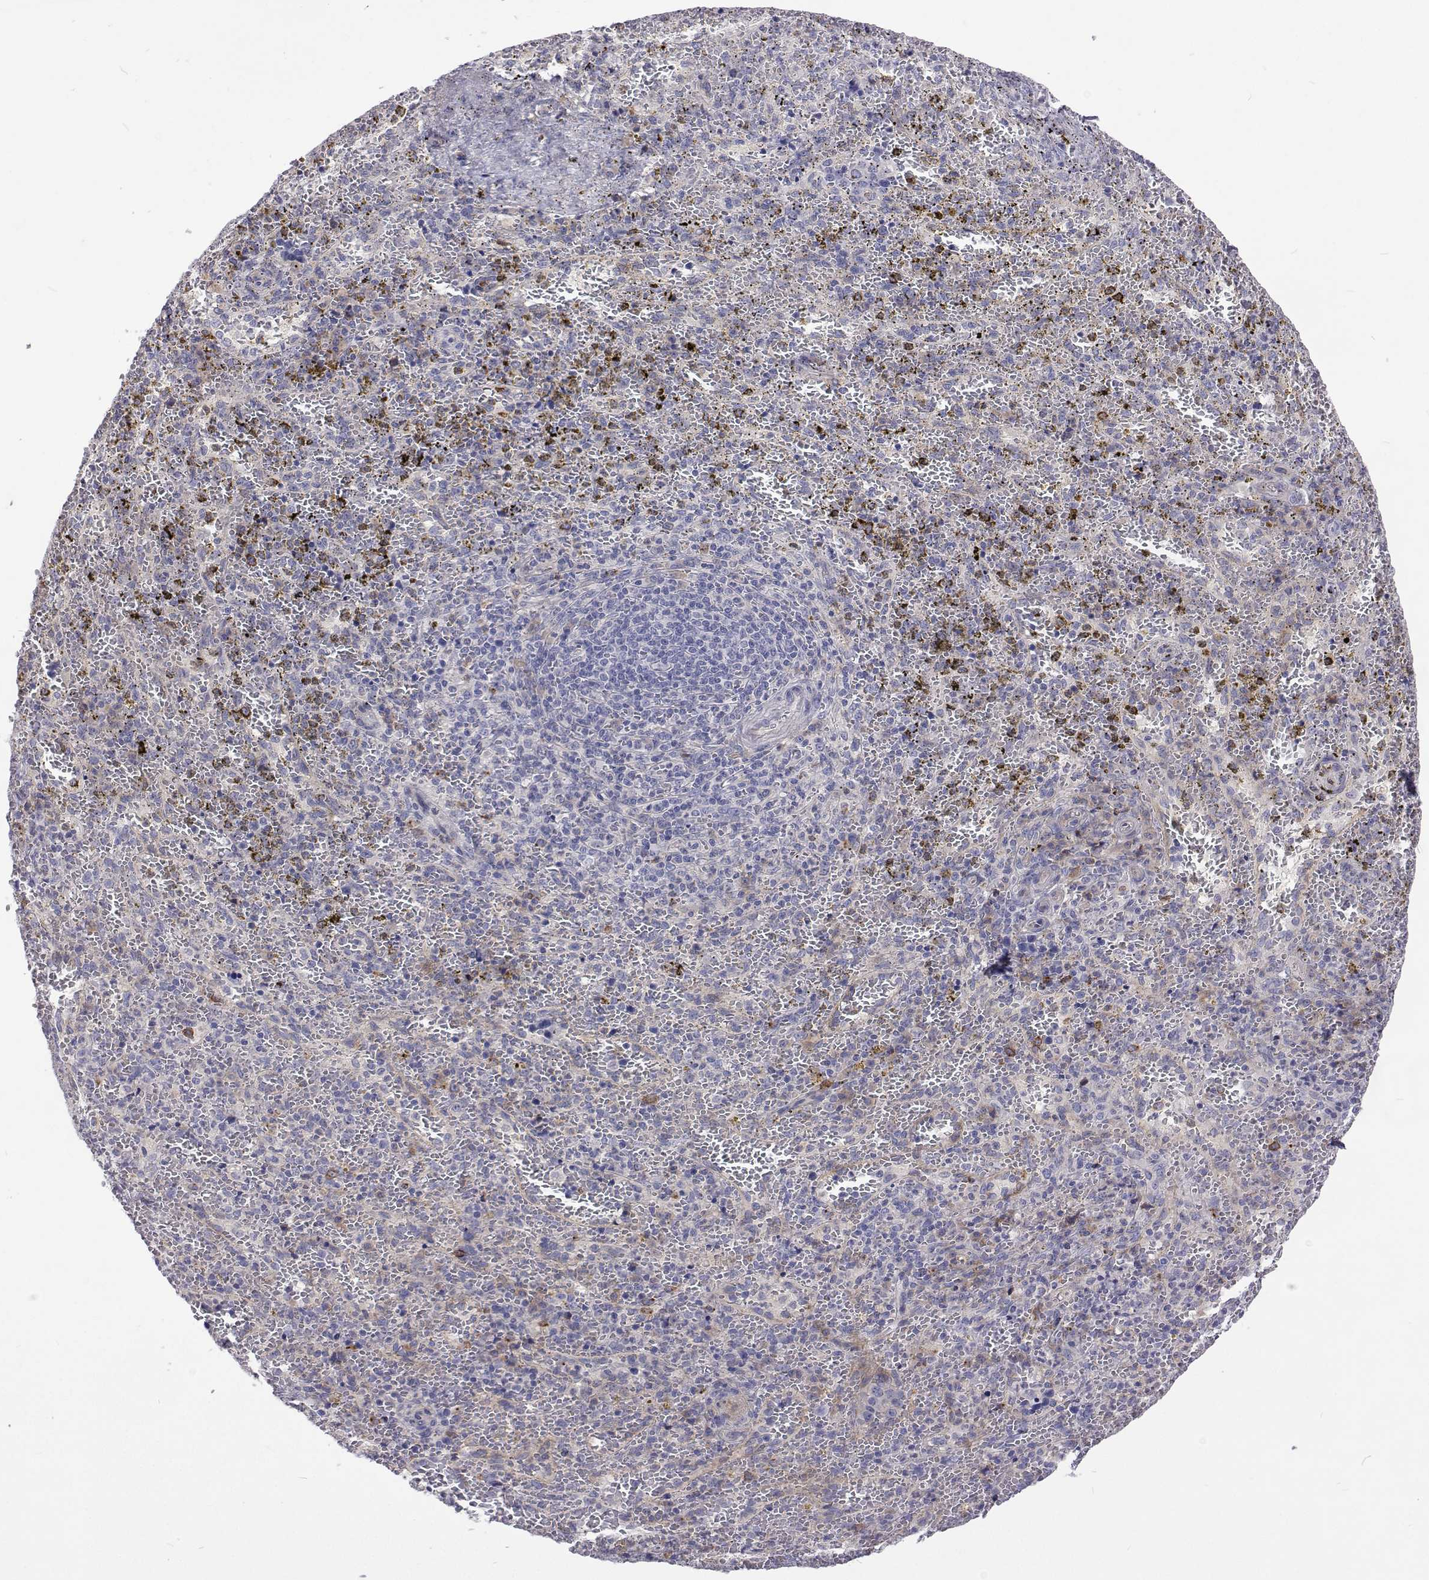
{"staining": {"intensity": "negative", "quantity": "none", "location": "none"}, "tissue": "spleen", "cell_type": "Cells in red pulp", "image_type": "normal", "snomed": [{"axis": "morphology", "description": "Normal tissue, NOS"}, {"axis": "topography", "description": "Spleen"}], "caption": "This is an immunohistochemistry (IHC) image of unremarkable spleen. There is no expression in cells in red pulp.", "gene": "NPR3", "patient": {"sex": "female", "age": 50}}